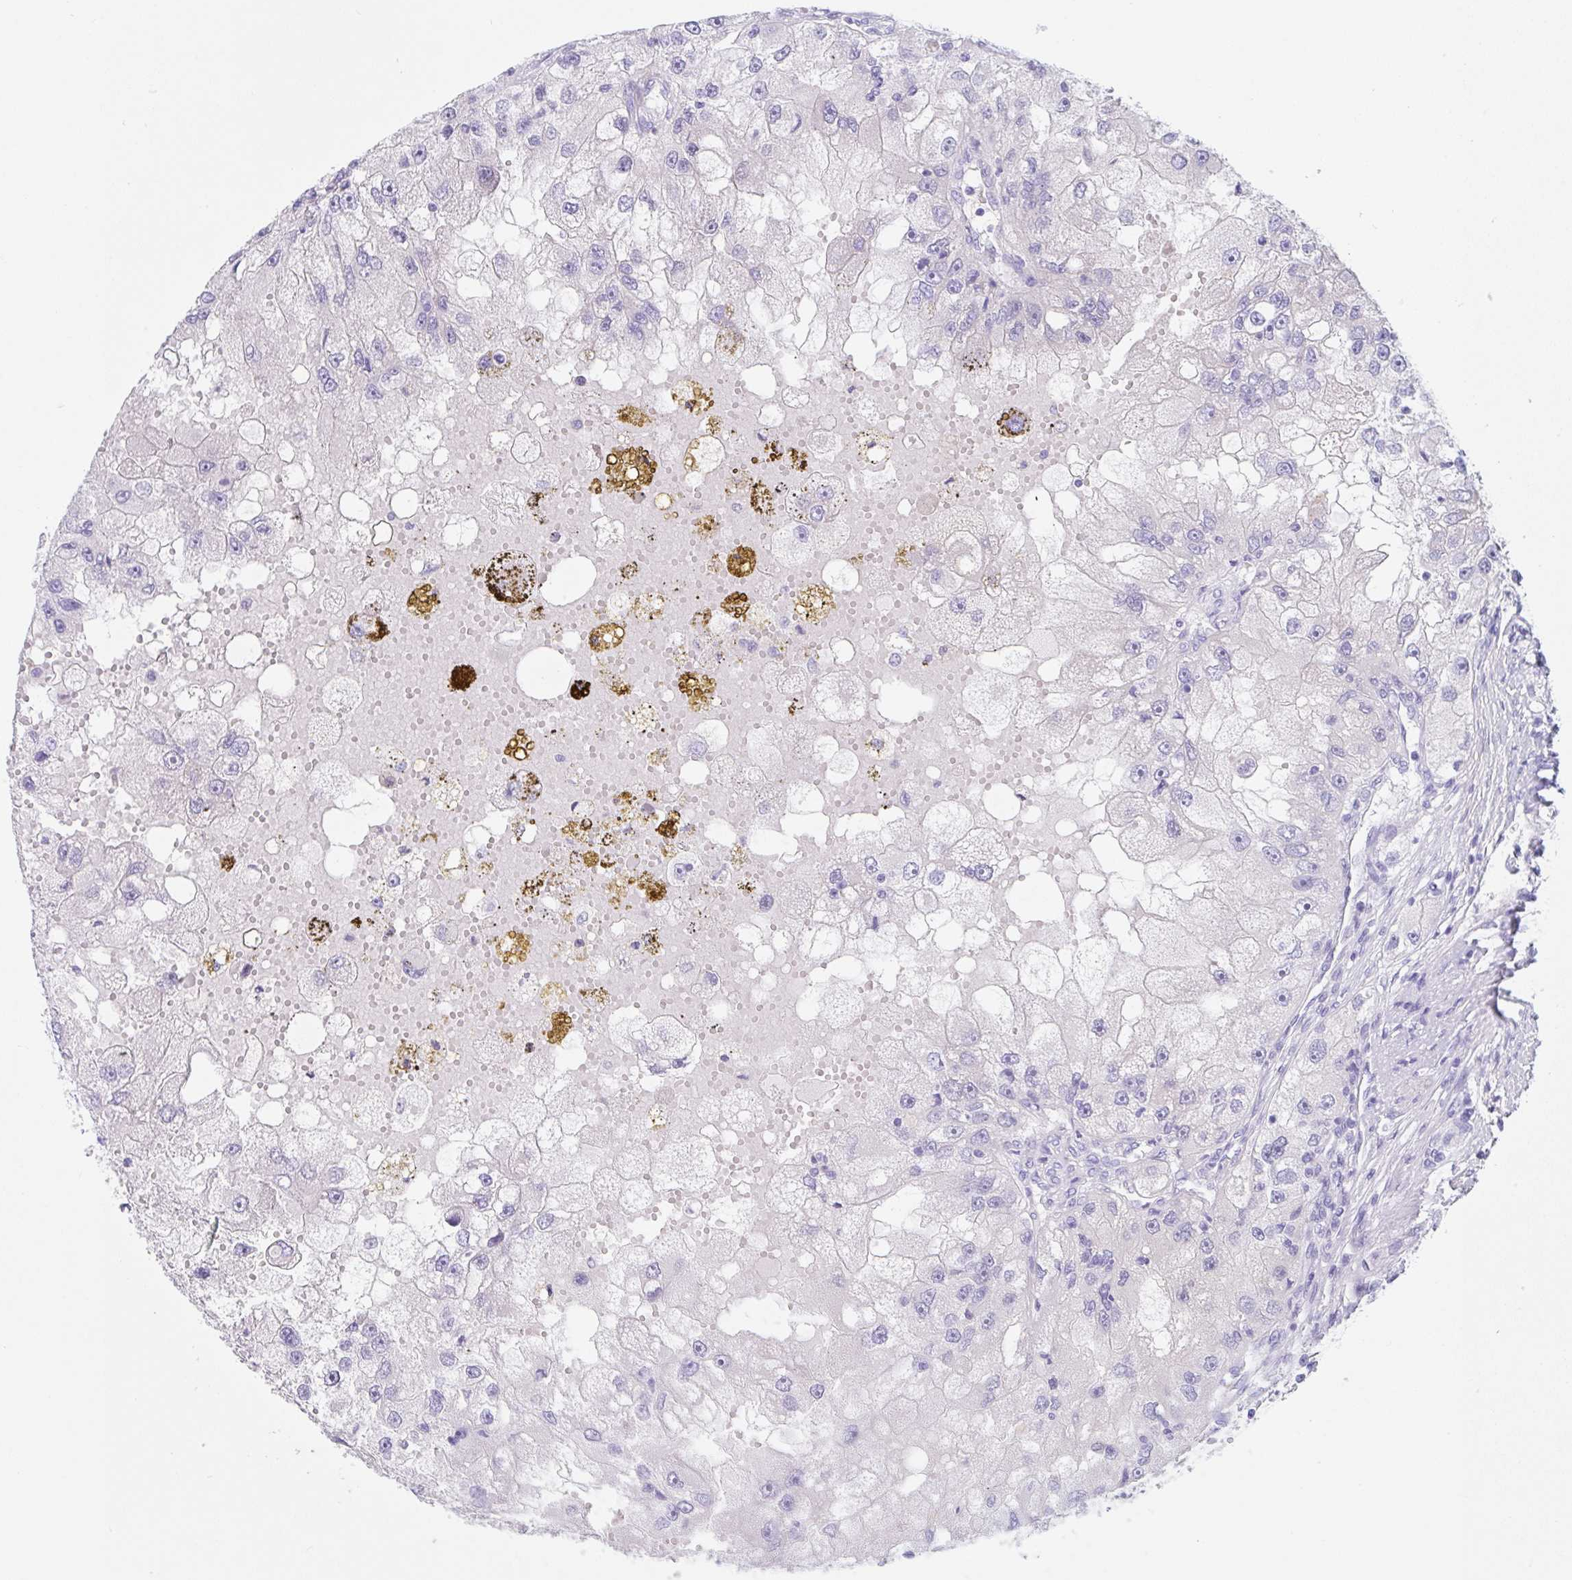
{"staining": {"intensity": "negative", "quantity": "none", "location": "none"}, "tissue": "renal cancer", "cell_type": "Tumor cells", "image_type": "cancer", "snomed": [{"axis": "morphology", "description": "Adenocarcinoma, NOS"}, {"axis": "topography", "description": "Kidney"}], "caption": "There is no significant positivity in tumor cells of adenocarcinoma (renal). (Brightfield microscopy of DAB (3,3'-diaminobenzidine) IHC at high magnification).", "gene": "KLK8", "patient": {"sex": "male", "age": 63}}